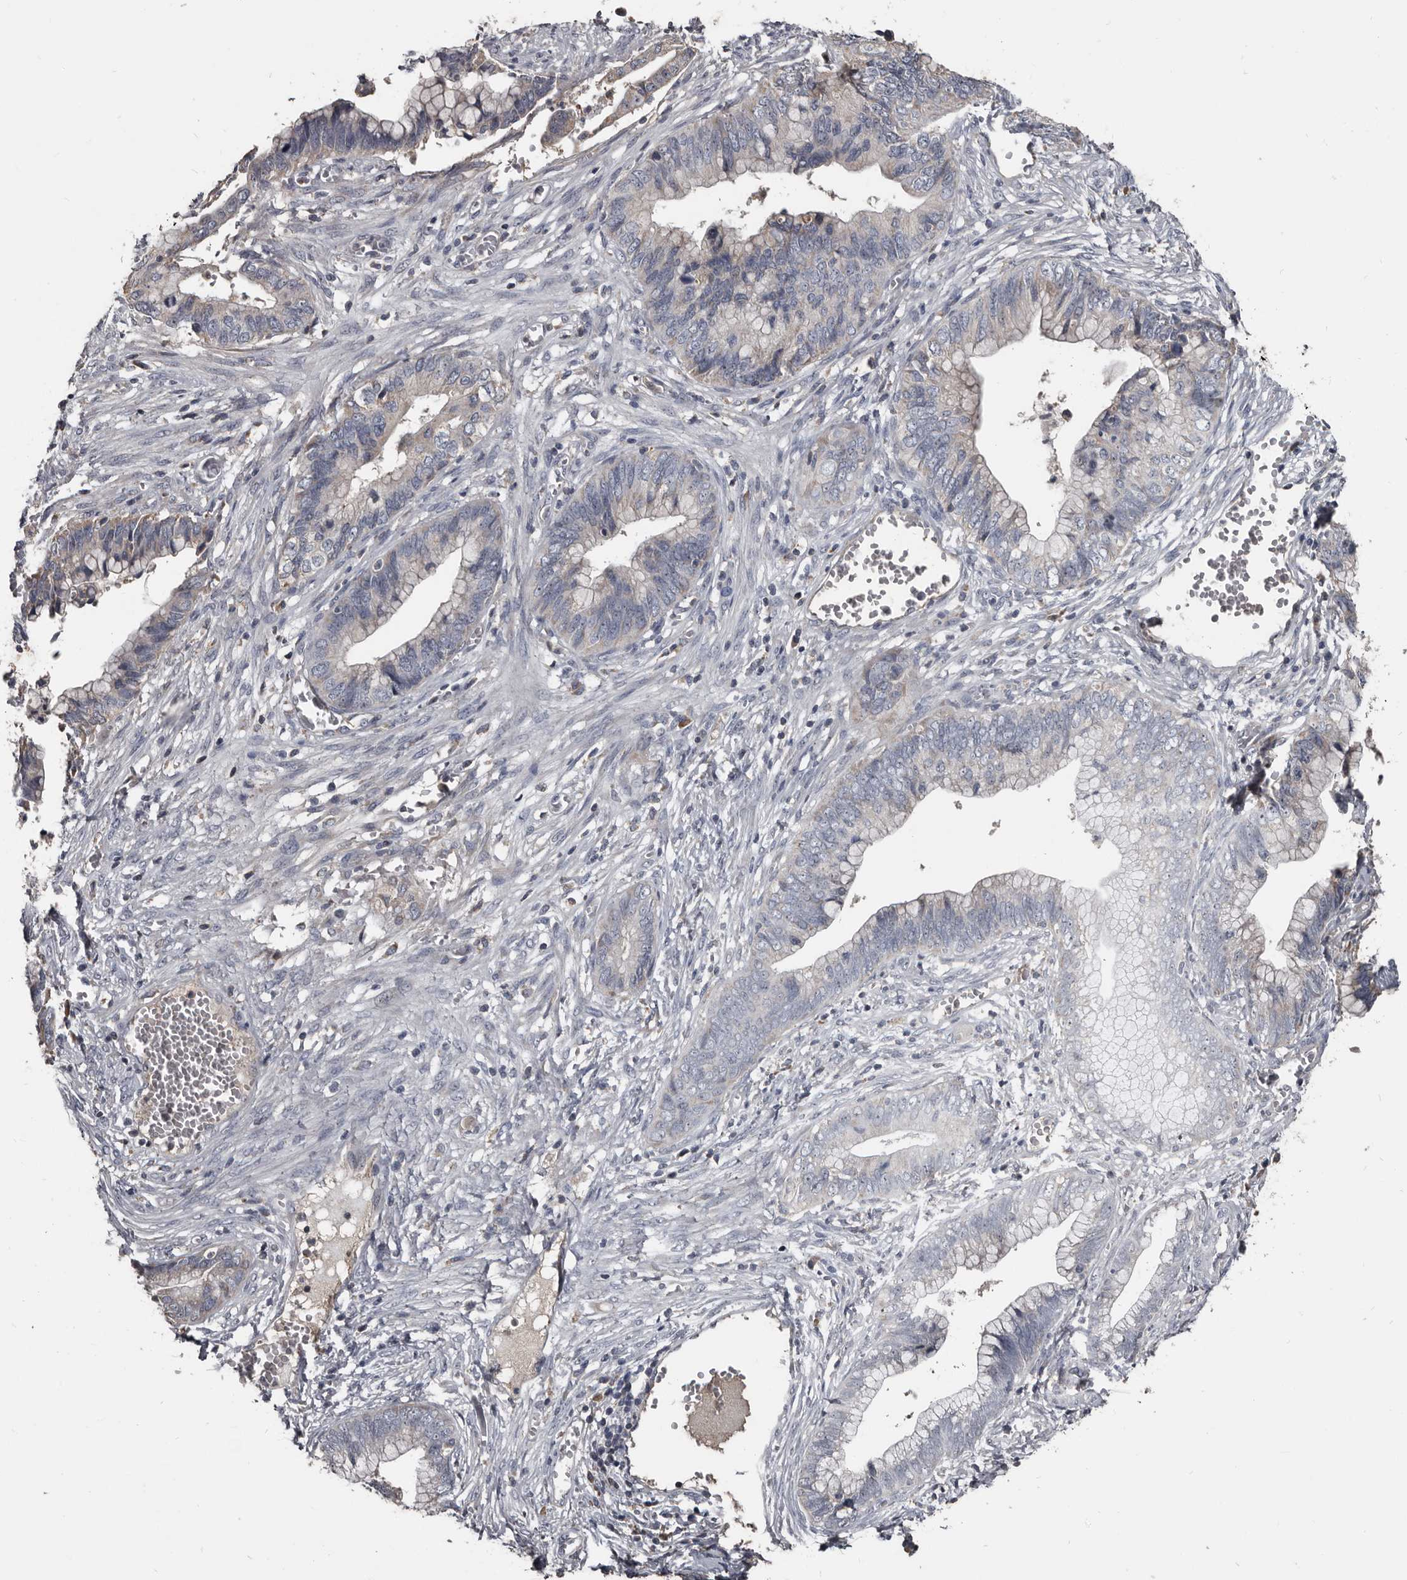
{"staining": {"intensity": "weak", "quantity": "<25%", "location": "cytoplasmic/membranous"}, "tissue": "cervical cancer", "cell_type": "Tumor cells", "image_type": "cancer", "snomed": [{"axis": "morphology", "description": "Adenocarcinoma, NOS"}, {"axis": "topography", "description": "Cervix"}], "caption": "Immunohistochemistry of adenocarcinoma (cervical) displays no expression in tumor cells. The staining was performed using DAB (3,3'-diaminobenzidine) to visualize the protein expression in brown, while the nuclei were stained in blue with hematoxylin (Magnification: 20x).", "gene": "GREB1", "patient": {"sex": "female", "age": 44}}